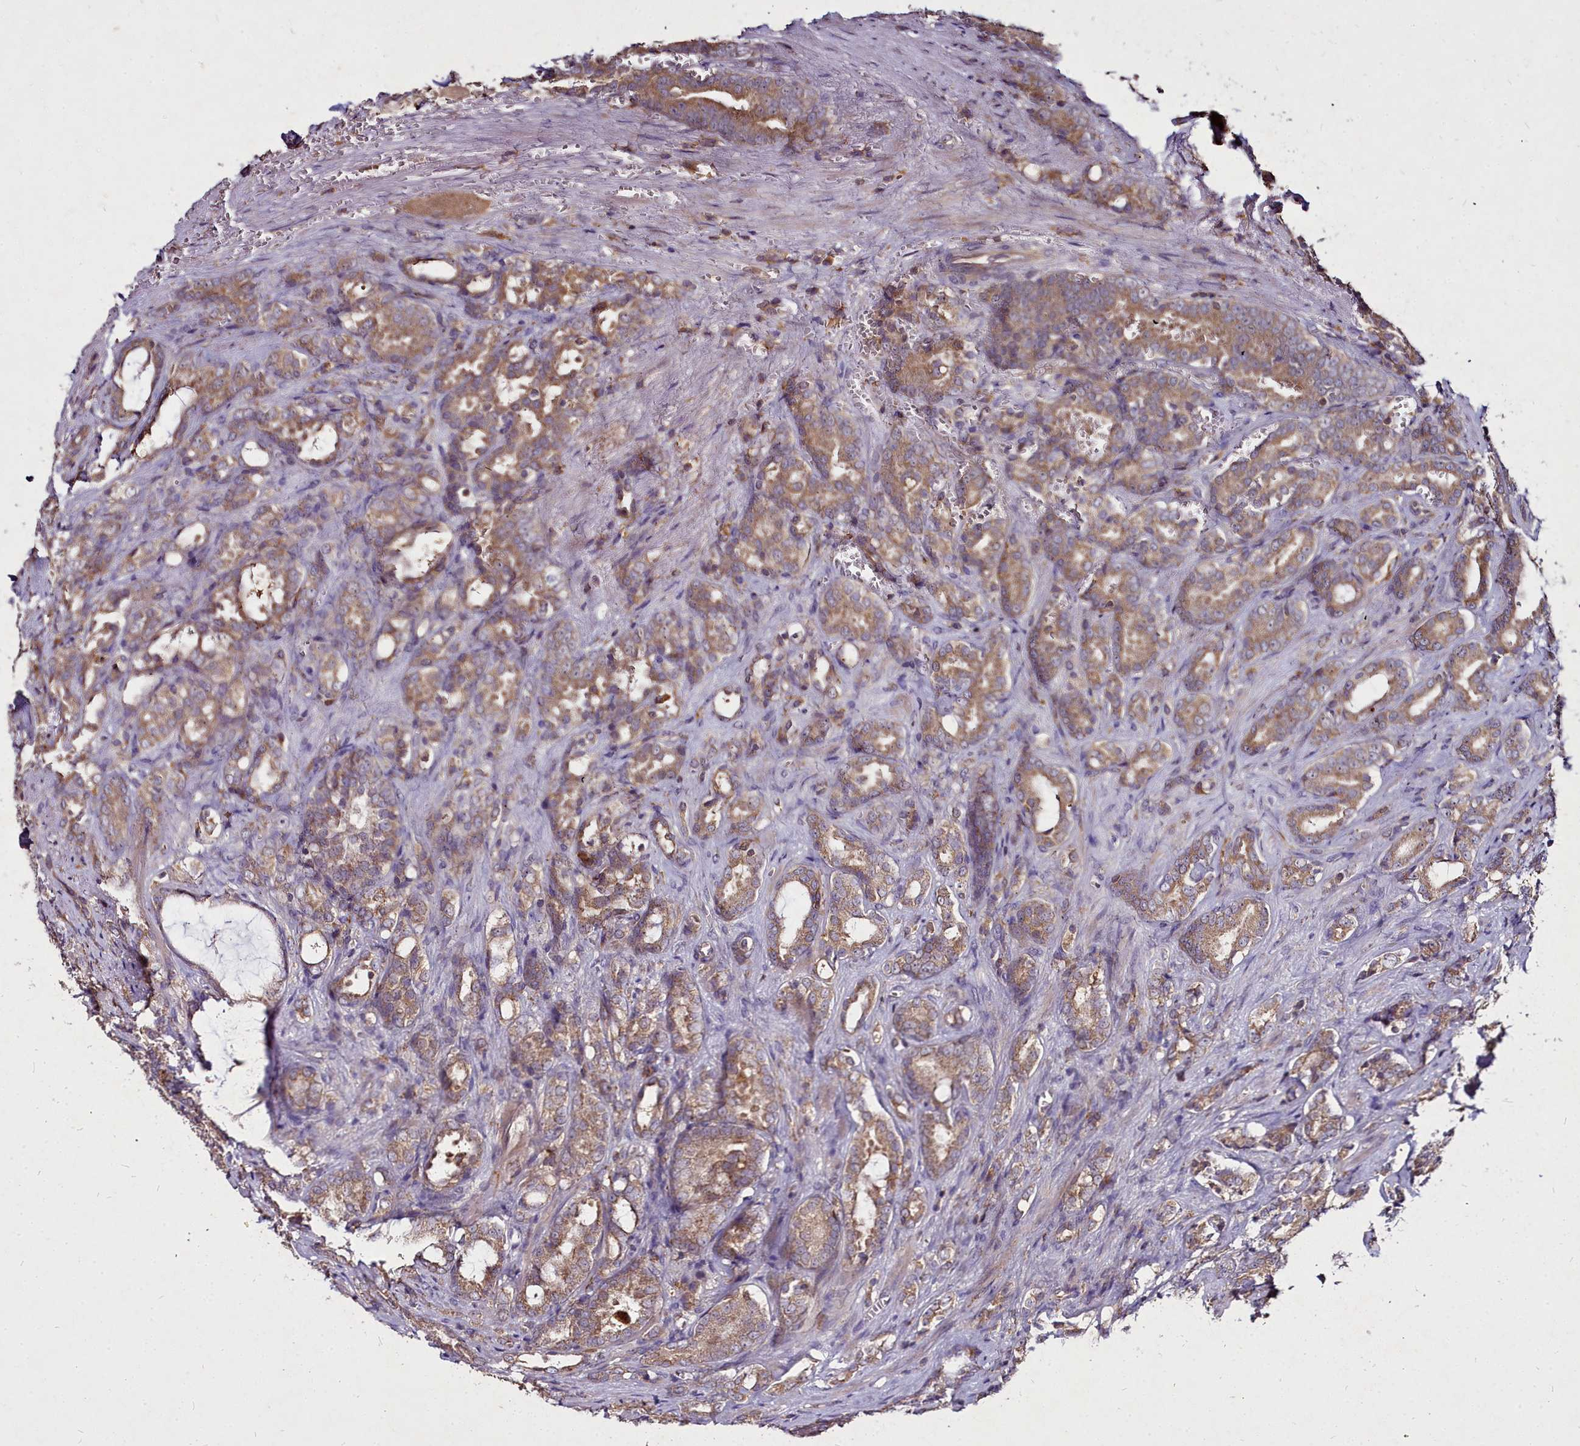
{"staining": {"intensity": "moderate", "quantity": ">75%", "location": "cytoplasmic/membranous"}, "tissue": "prostate cancer", "cell_type": "Tumor cells", "image_type": "cancer", "snomed": [{"axis": "morphology", "description": "Adenocarcinoma, High grade"}, {"axis": "topography", "description": "Prostate"}], "caption": "This histopathology image shows prostate cancer (high-grade adenocarcinoma) stained with IHC to label a protein in brown. The cytoplasmic/membranous of tumor cells show moderate positivity for the protein. Nuclei are counter-stained blue.", "gene": "NCKAP1L", "patient": {"sex": "male", "age": 72}}